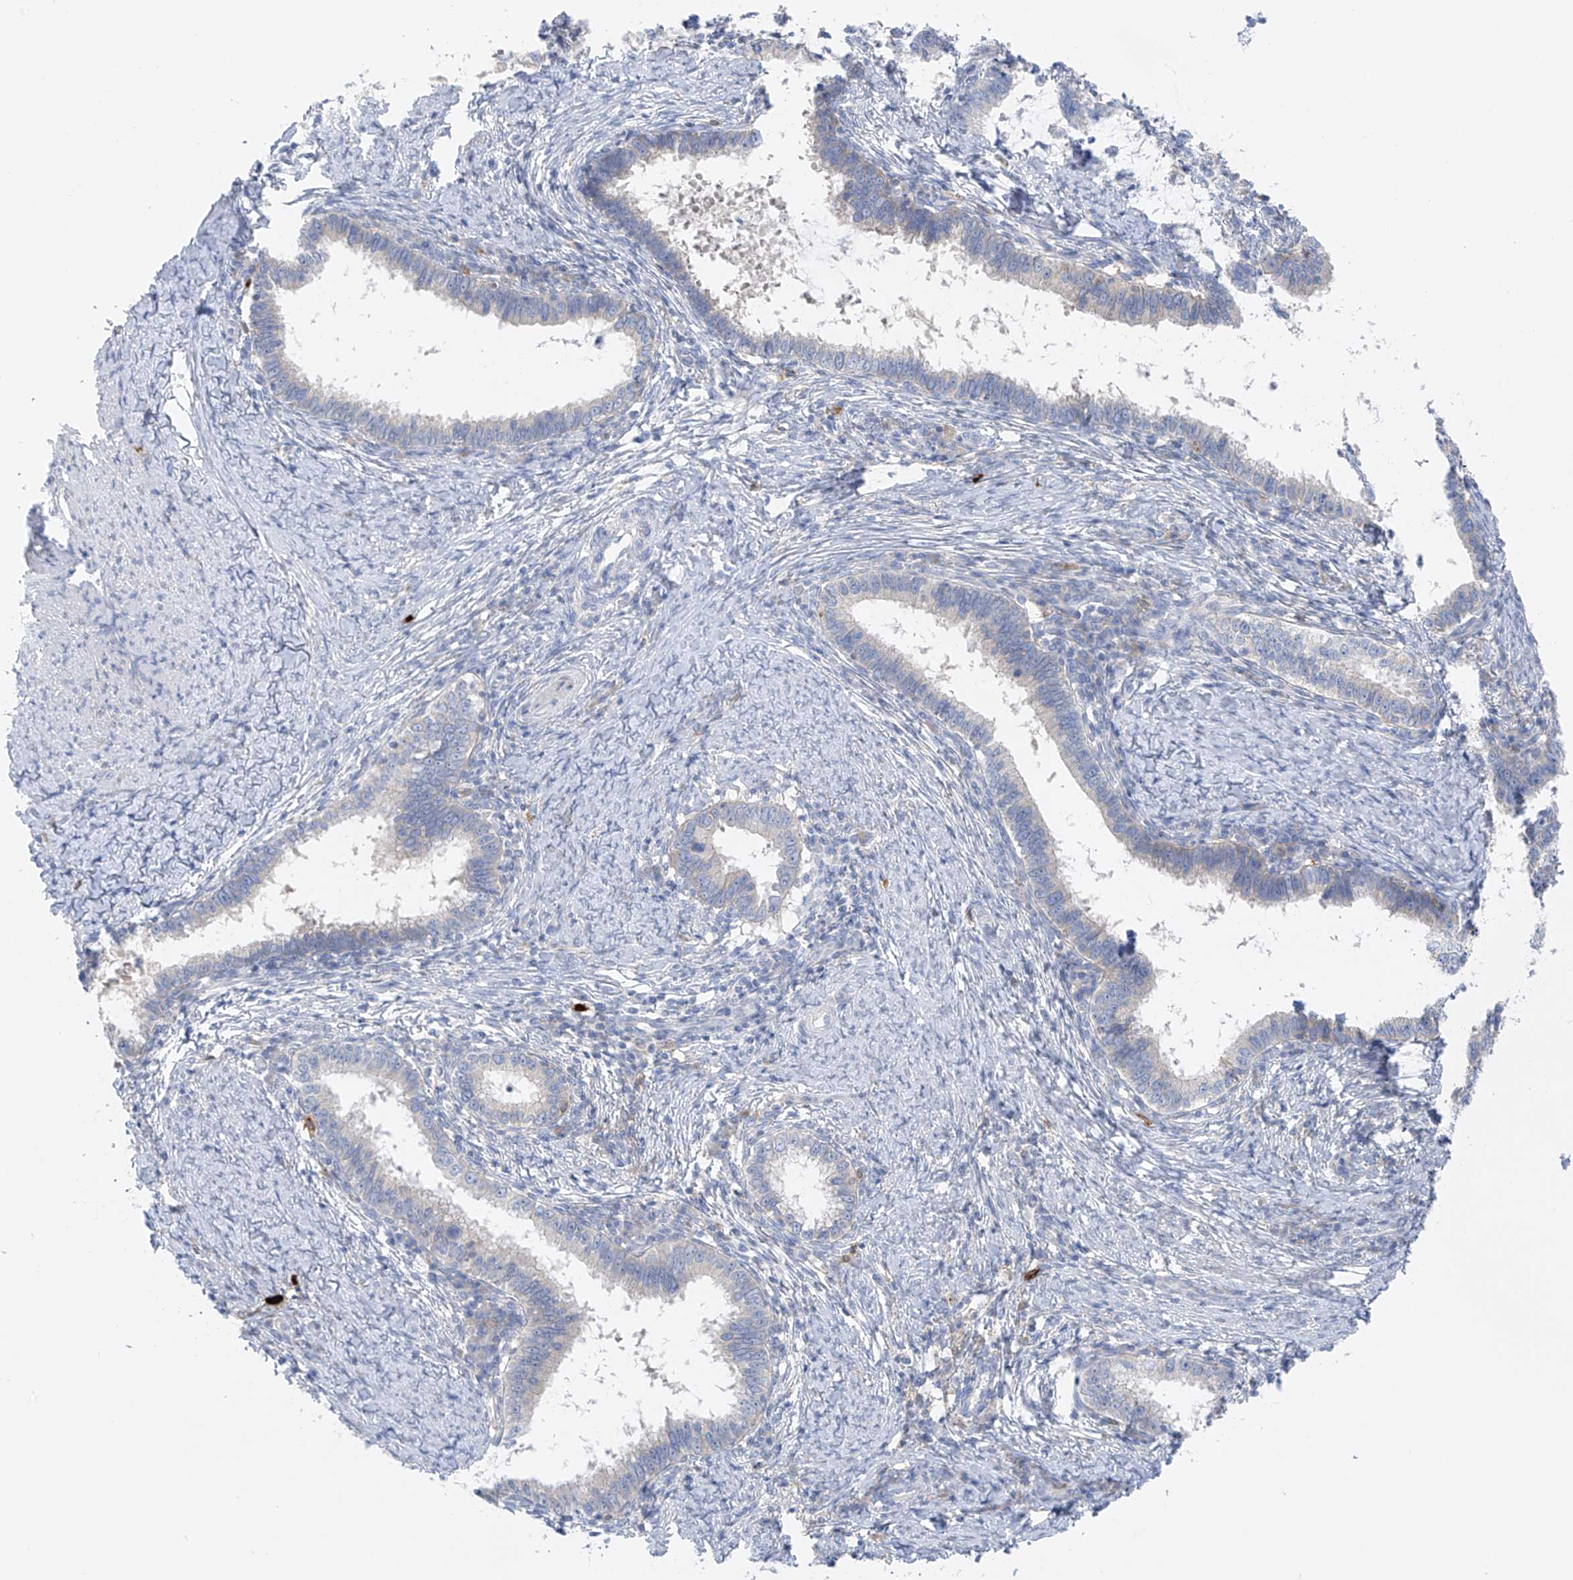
{"staining": {"intensity": "negative", "quantity": "none", "location": "none"}, "tissue": "cervical cancer", "cell_type": "Tumor cells", "image_type": "cancer", "snomed": [{"axis": "morphology", "description": "Adenocarcinoma, NOS"}, {"axis": "topography", "description": "Cervix"}], "caption": "Cervical adenocarcinoma was stained to show a protein in brown. There is no significant expression in tumor cells.", "gene": "POMGNT2", "patient": {"sex": "female", "age": 36}}